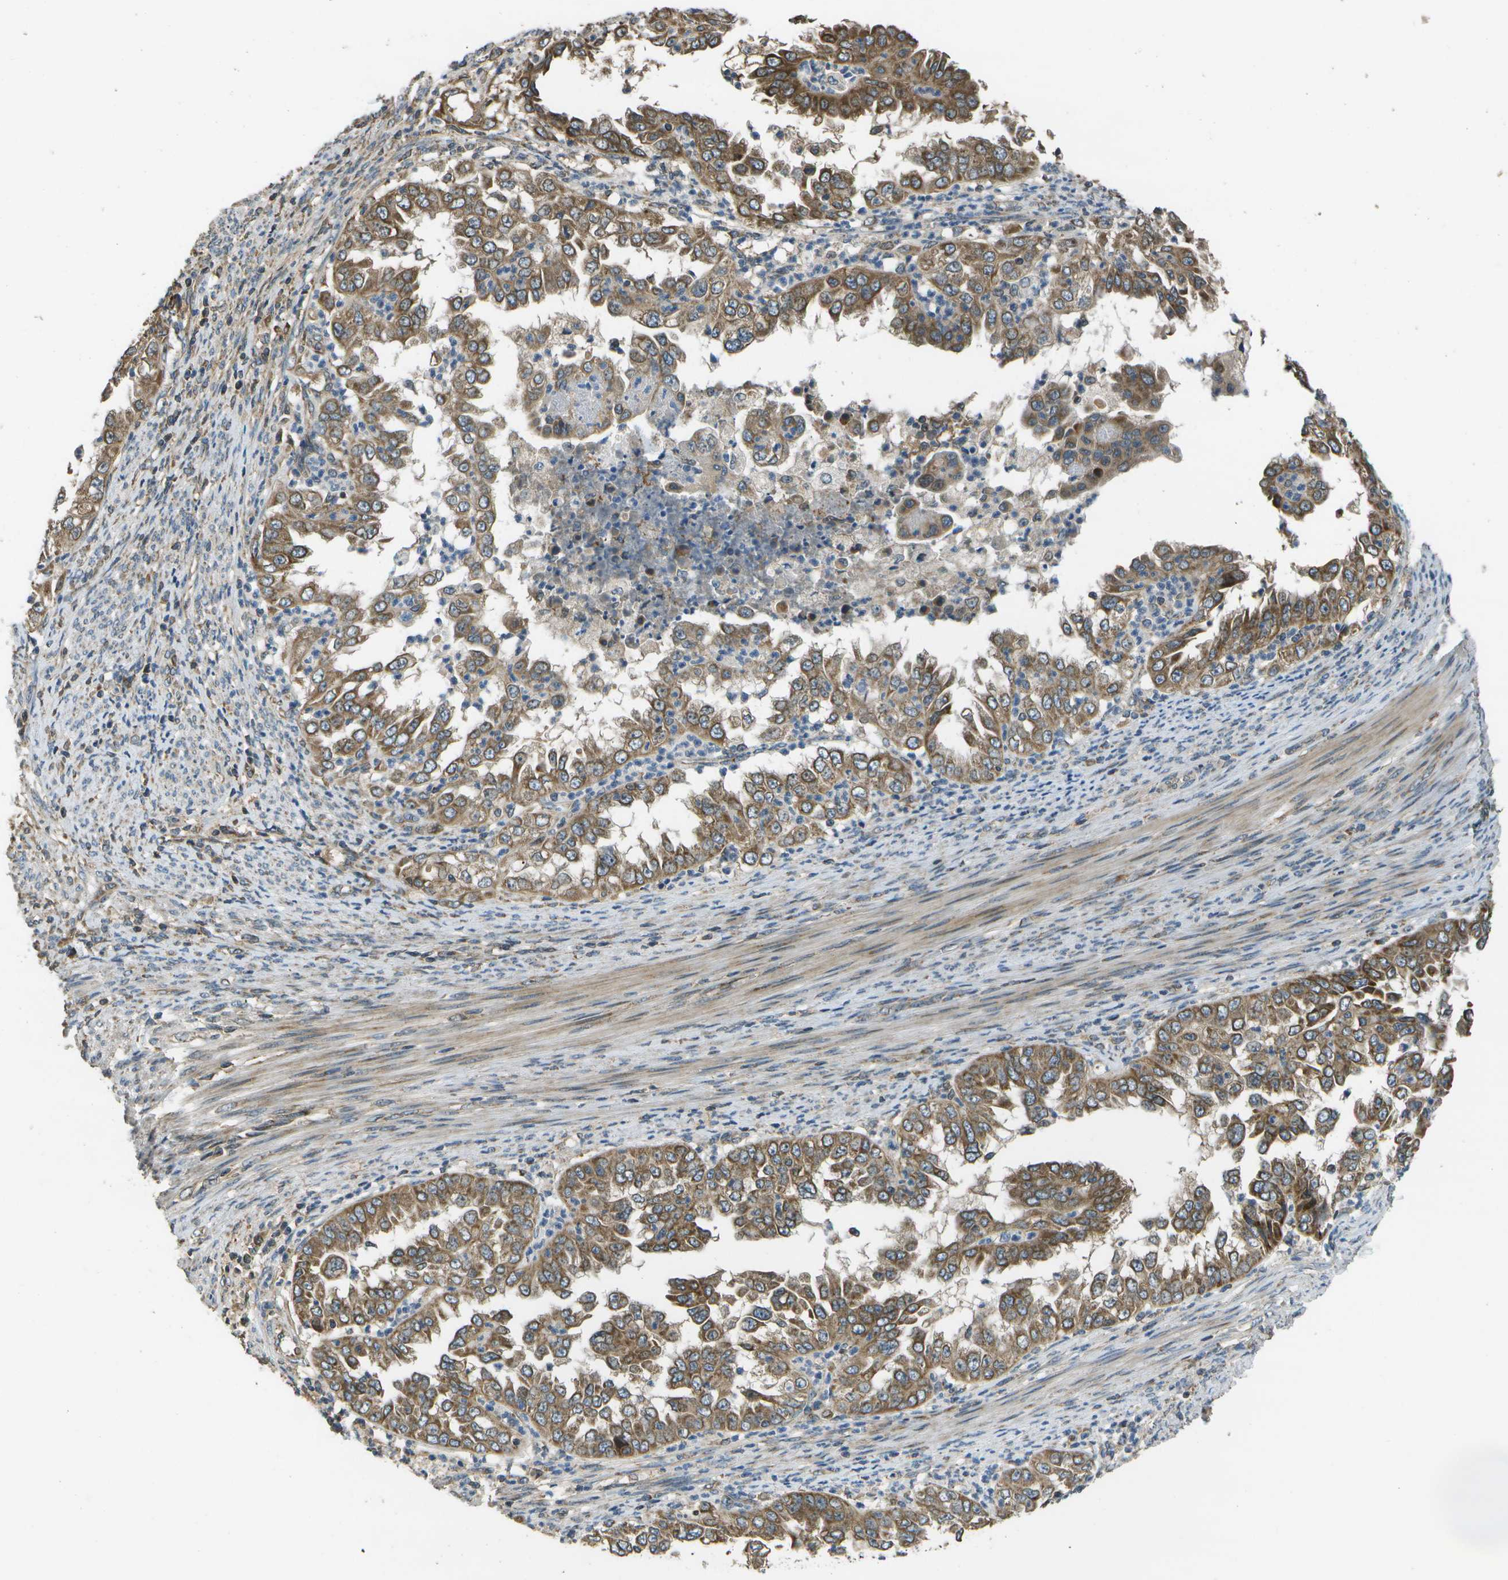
{"staining": {"intensity": "moderate", "quantity": ">75%", "location": "cytoplasmic/membranous"}, "tissue": "endometrial cancer", "cell_type": "Tumor cells", "image_type": "cancer", "snomed": [{"axis": "morphology", "description": "Adenocarcinoma, NOS"}, {"axis": "topography", "description": "Endometrium"}], "caption": "Human adenocarcinoma (endometrial) stained with a protein marker displays moderate staining in tumor cells.", "gene": "HFE", "patient": {"sex": "female", "age": 85}}